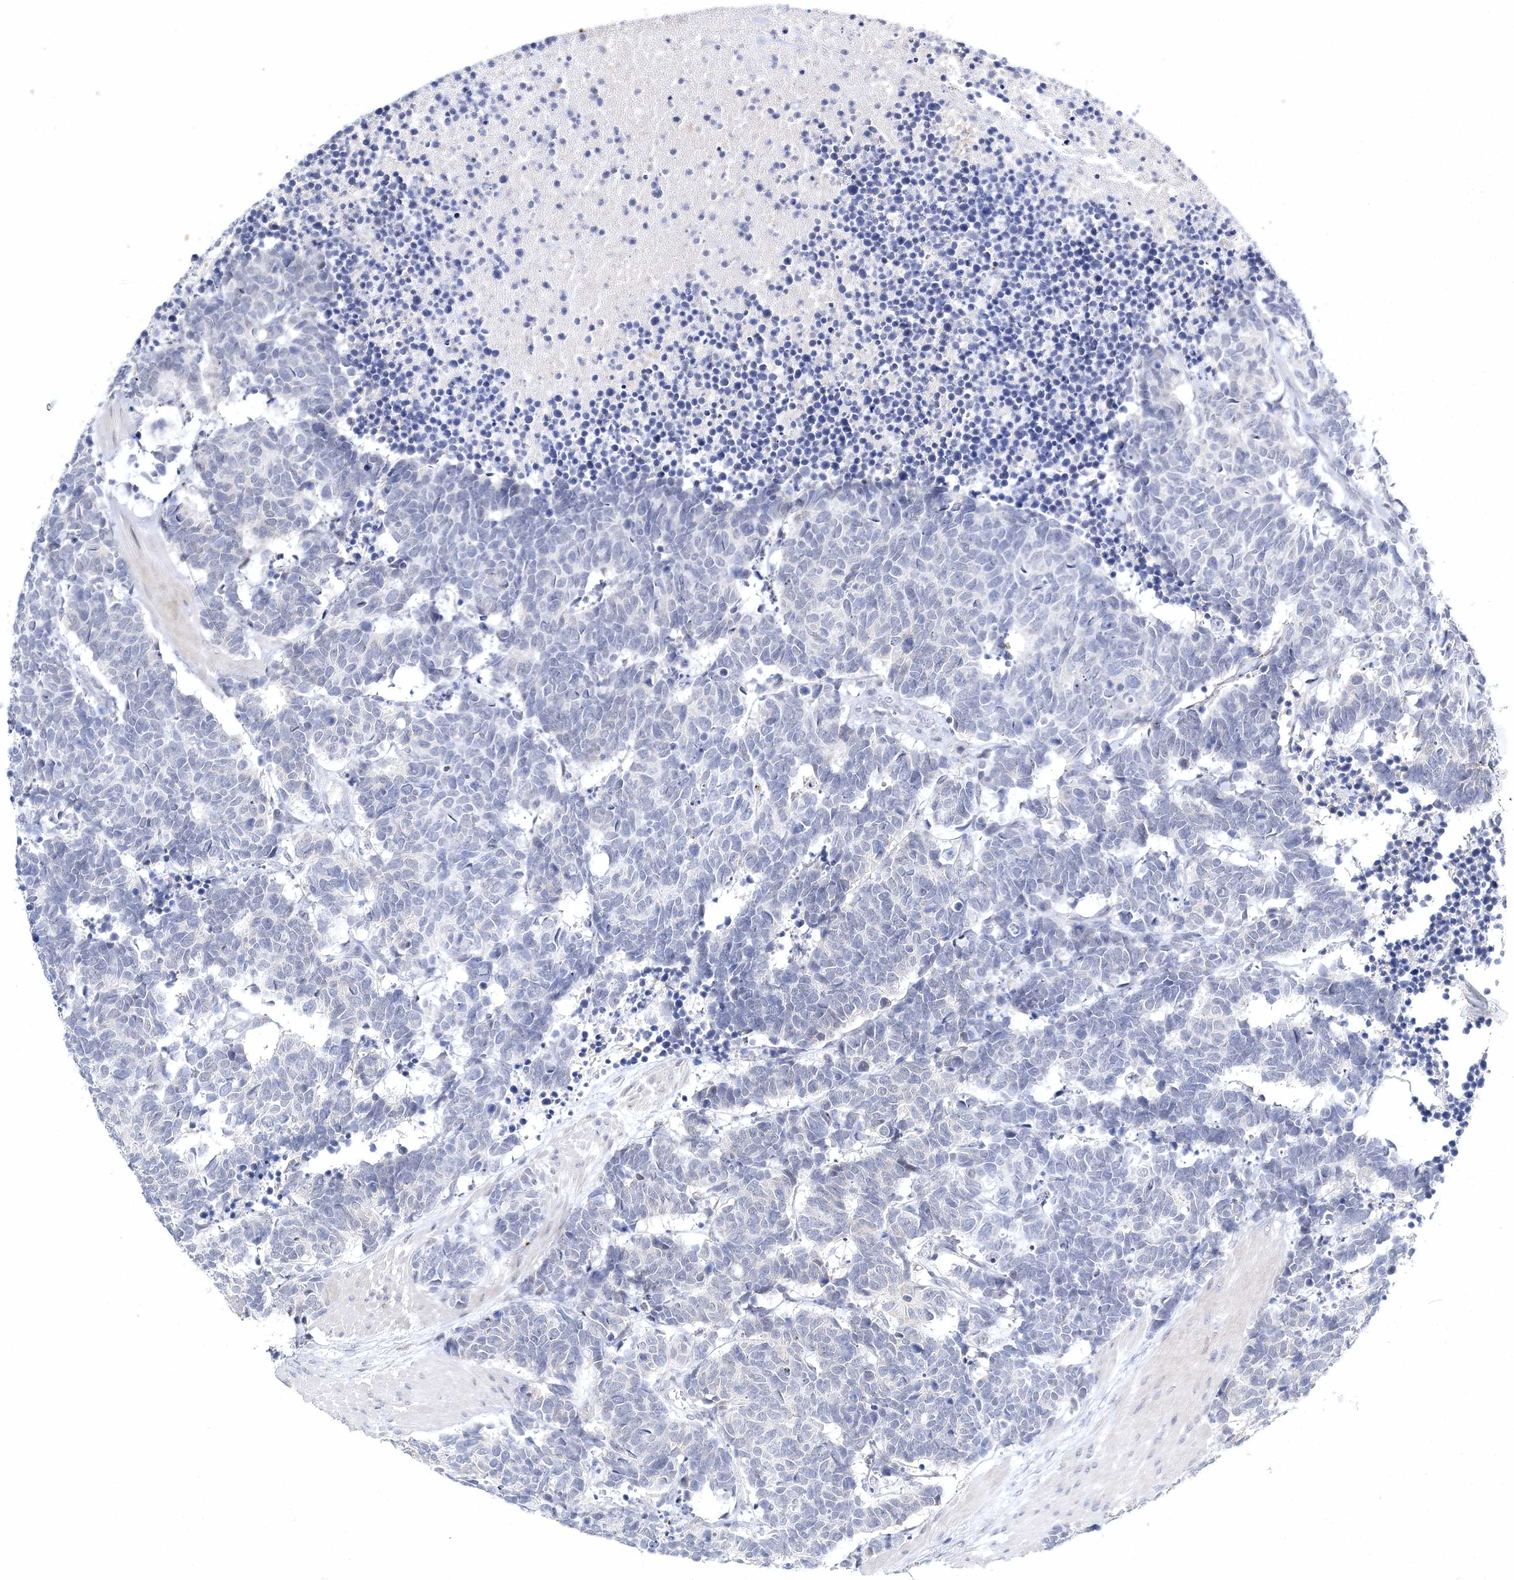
{"staining": {"intensity": "negative", "quantity": "none", "location": "none"}, "tissue": "carcinoid", "cell_type": "Tumor cells", "image_type": "cancer", "snomed": [{"axis": "morphology", "description": "Carcinoma, NOS"}, {"axis": "morphology", "description": "Carcinoid, malignant, NOS"}, {"axis": "topography", "description": "Urinary bladder"}], "caption": "Tumor cells show no significant protein positivity in carcinoma.", "gene": "MYOZ2", "patient": {"sex": "male", "age": 57}}